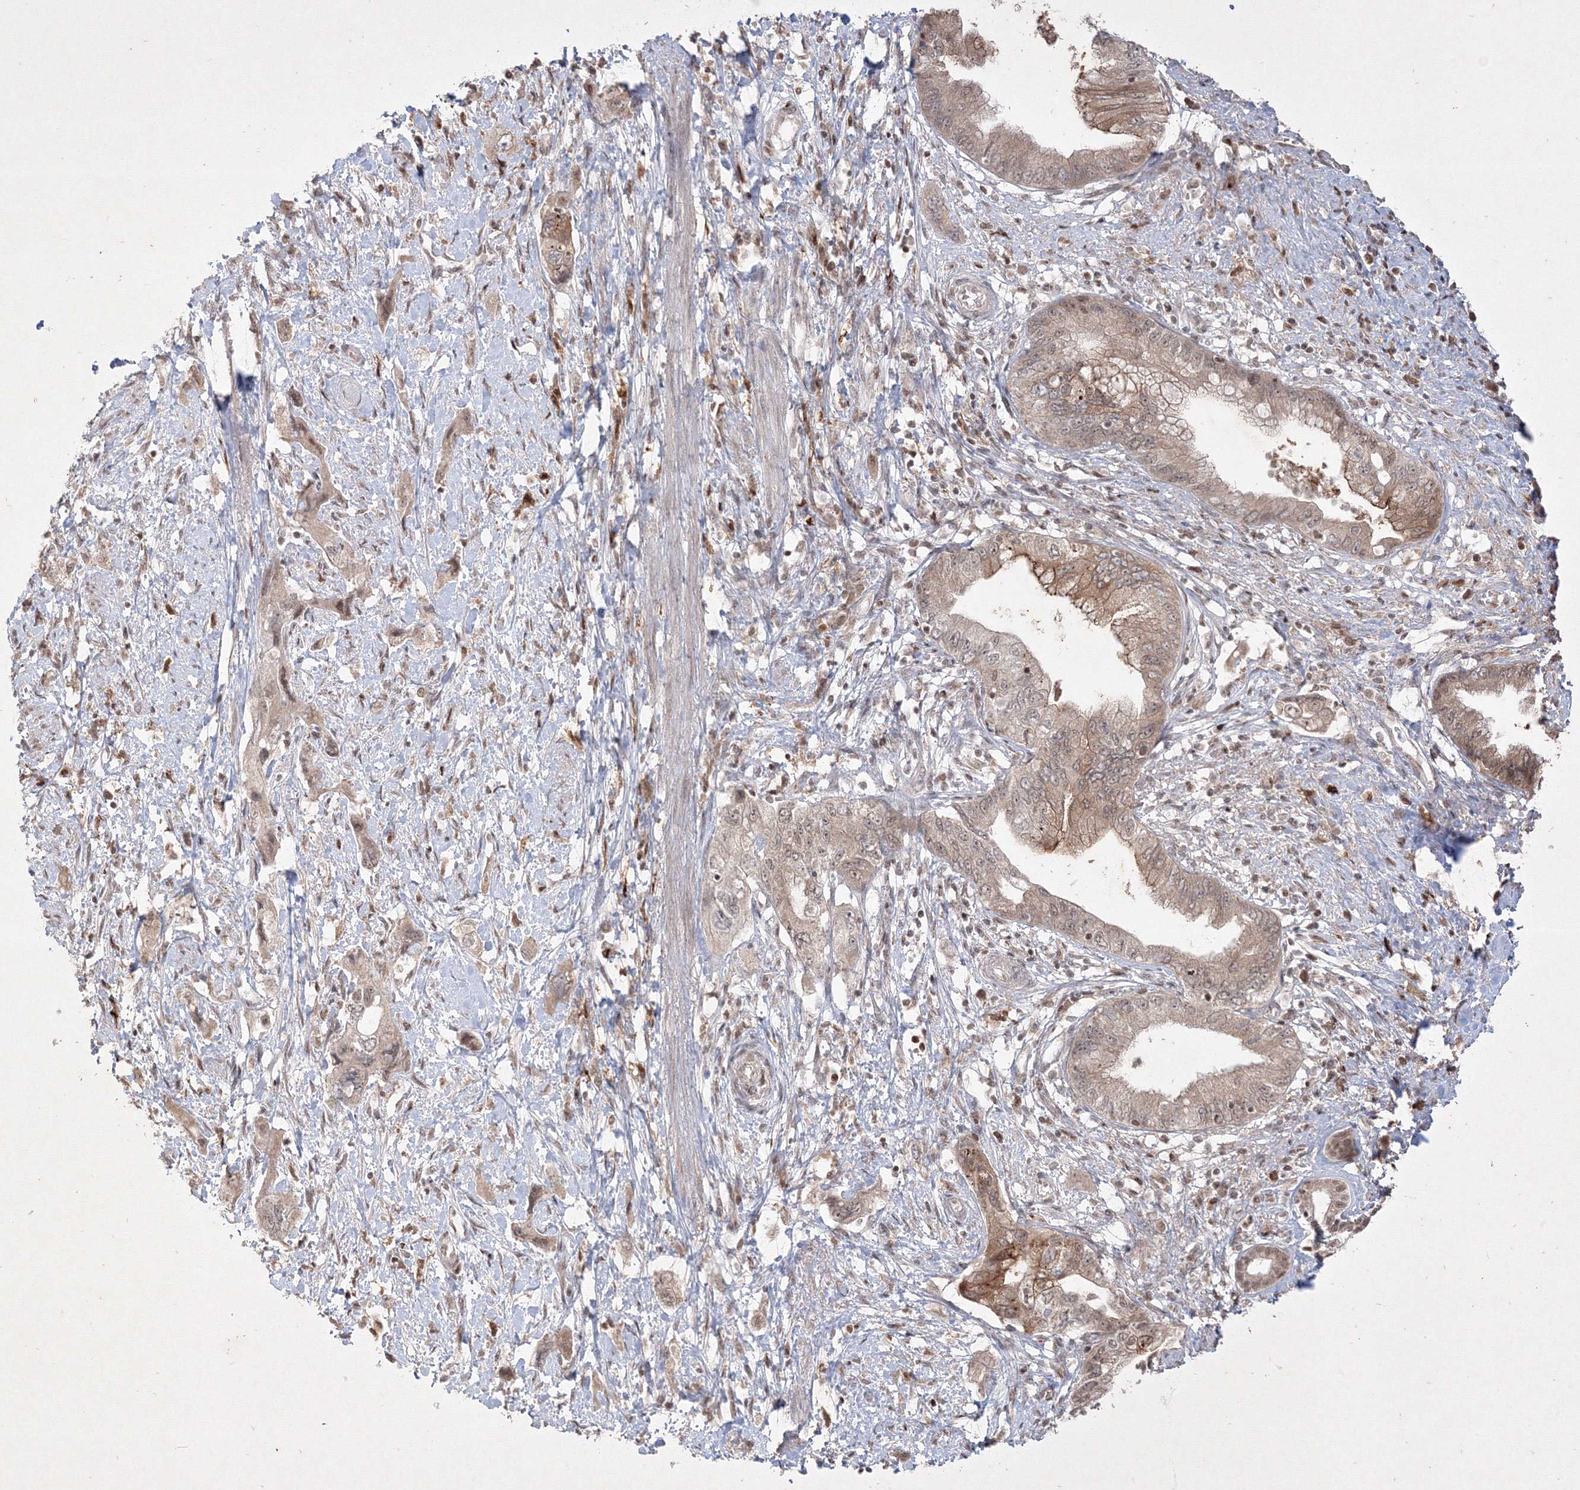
{"staining": {"intensity": "weak", "quantity": ">75%", "location": "cytoplasmic/membranous"}, "tissue": "pancreatic cancer", "cell_type": "Tumor cells", "image_type": "cancer", "snomed": [{"axis": "morphology", "description": "Adenocarcinoma, NOS"}, {"axis": "topography", "description": "Pancreas"}], "caption": "Weak cytoplasmic/membranous protein positivity is seen in about >75% of tumor cells in adenocarcinoma (pancreatic).", "gene": "TAB1", "patient": {"sex": "female", "age": 73}}